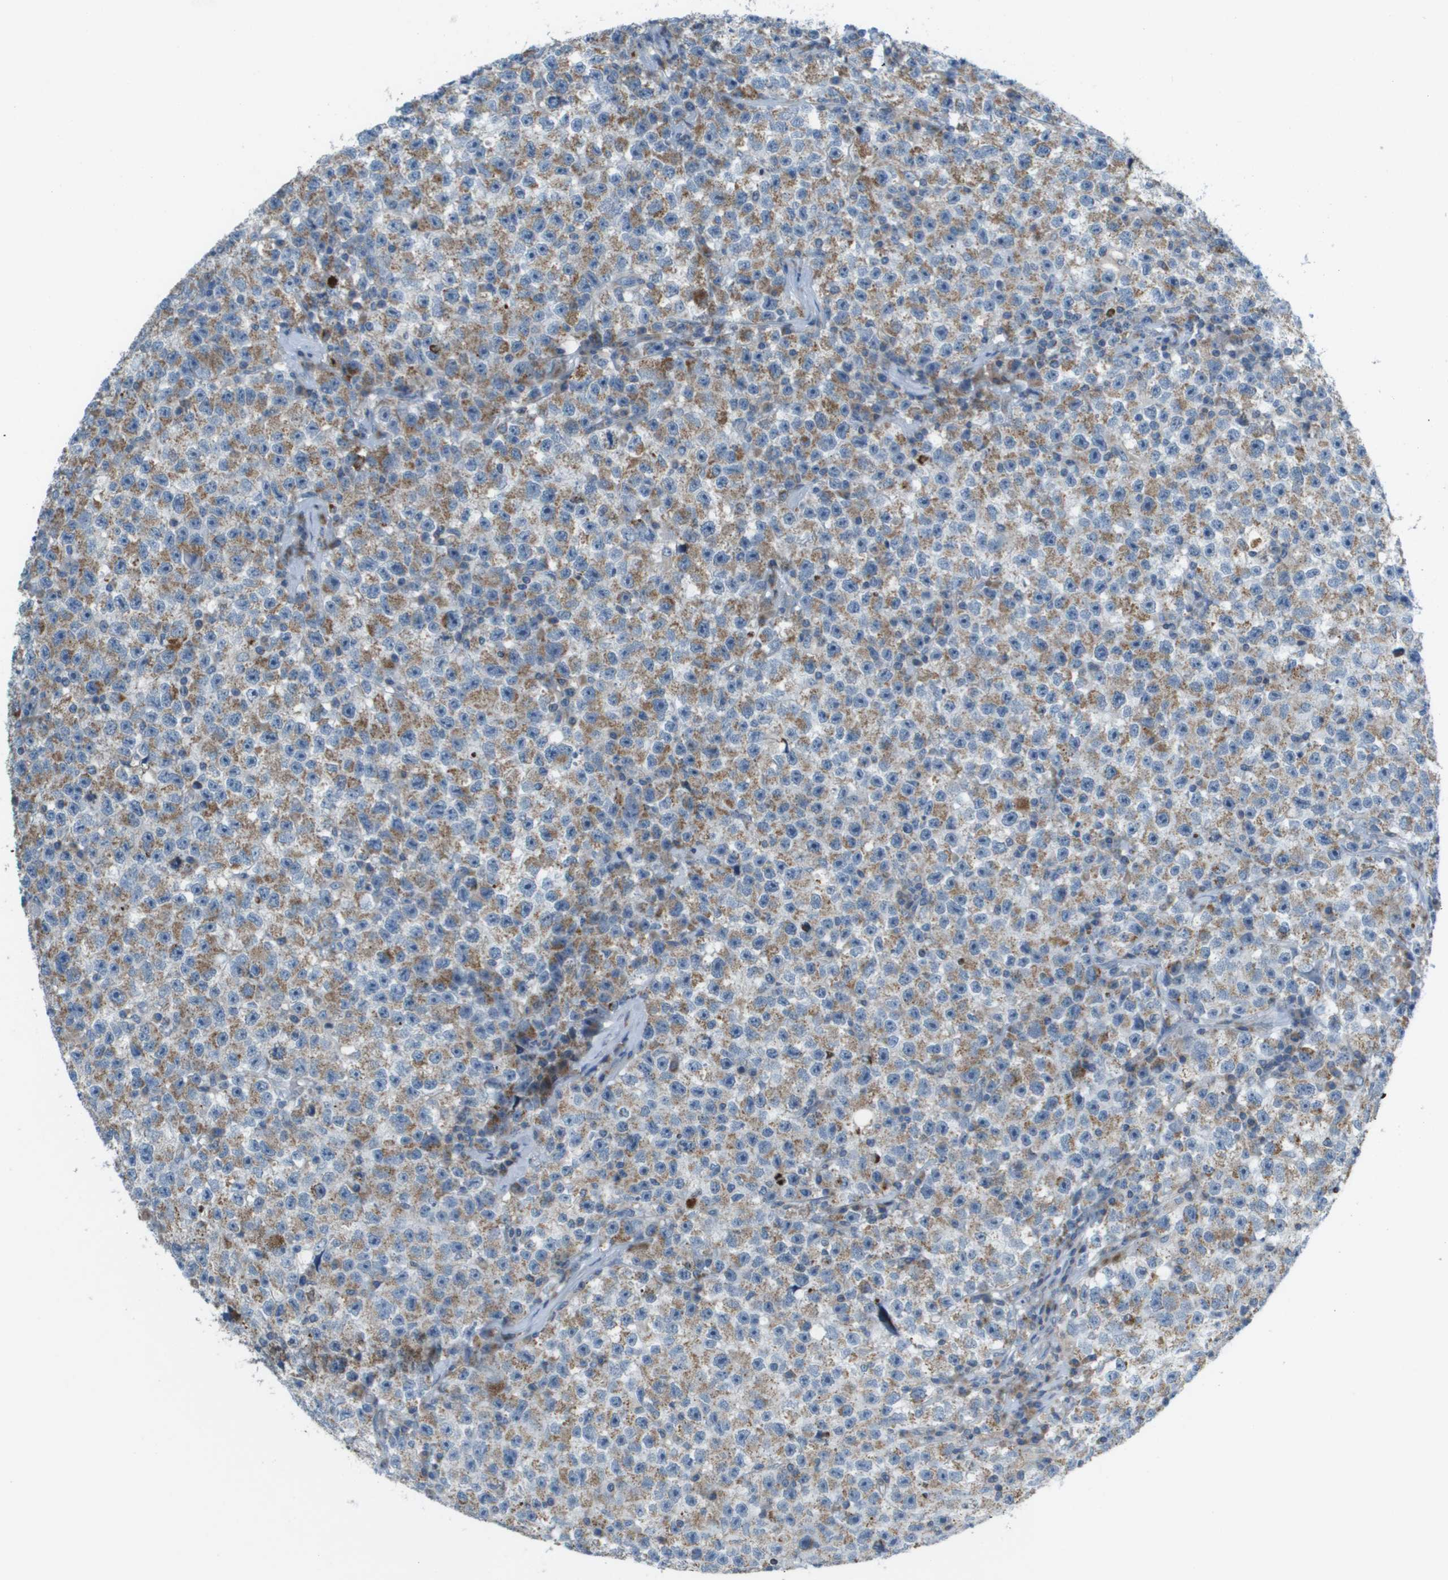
{"staining": {"intensity": "moderate", "quantity": ">75%", "location": "cytoplasmic/membranous"}, "tissue": "testis cancer", "cell_type": "Tumor cells", "image_type": "cancer", "snomed": [{"axis": "morphology", "description": "Seminoma, NOS"}, {"axis": "topography", "description": "Testis"}], "caption": "The micrograph displays immunohistochemical staining of testis cancer. There is moderate cytoplasmic/membranous expression is seen in approximately >75% of tumor cells. (DAB IHC with brightfield microscopy, high magnification).", "gene": "GALNT6", "patient": {"sex": "male", "age": 22}}